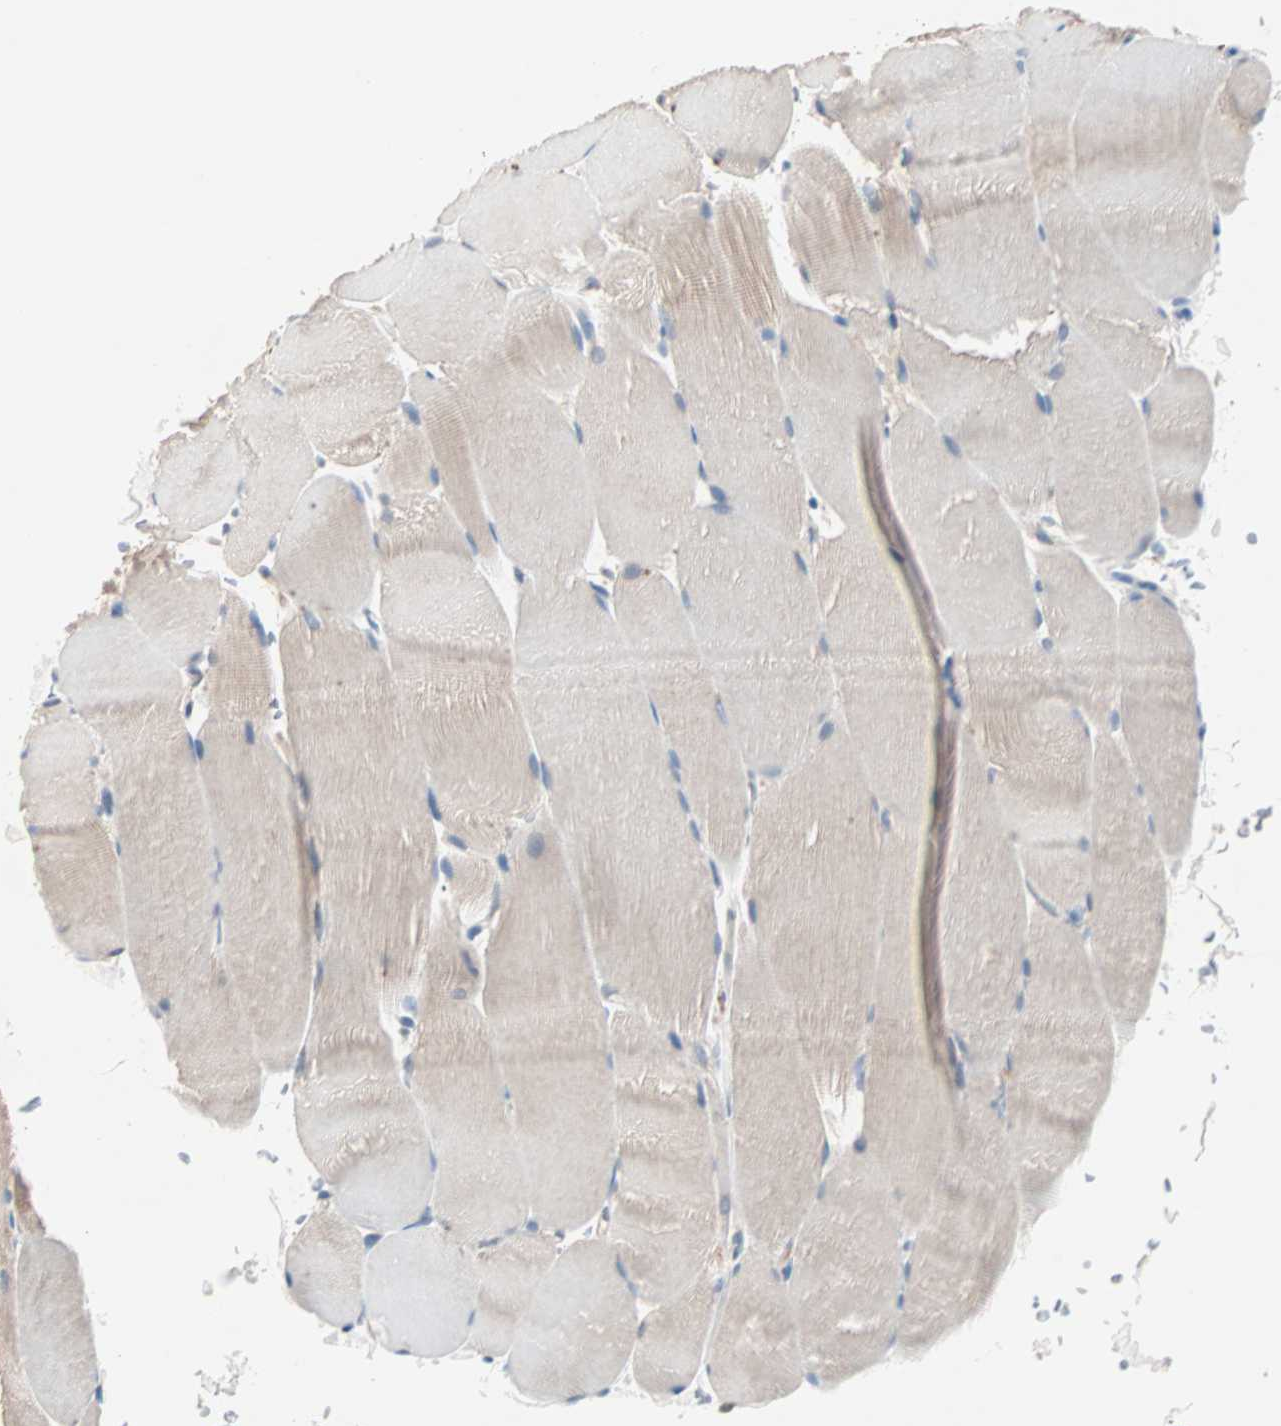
{"staining": {"intensity": "weak", "quantity": "25%-75%", "location": "cytoplasmic/membranous"}, "tissue": "skeletal muscle", "cell_type": "Myocytes", "image_type": "normal", "snomed": [{"axis": "morphology", "description": "Normal tissue, NOS"}, {"axis": "topography", "description": "Skeletal muscle"}, {"axis": "topography", "description": "Parathyroid gland"}], "caption": "The image exhibits staining of unremarkable skeletal muscle, revealing weak cytoplasmic/membranous protein expression (brown color) within myocytes.", "gene": "CCNE2", "patient": {"sex": "female", "age": 37}}